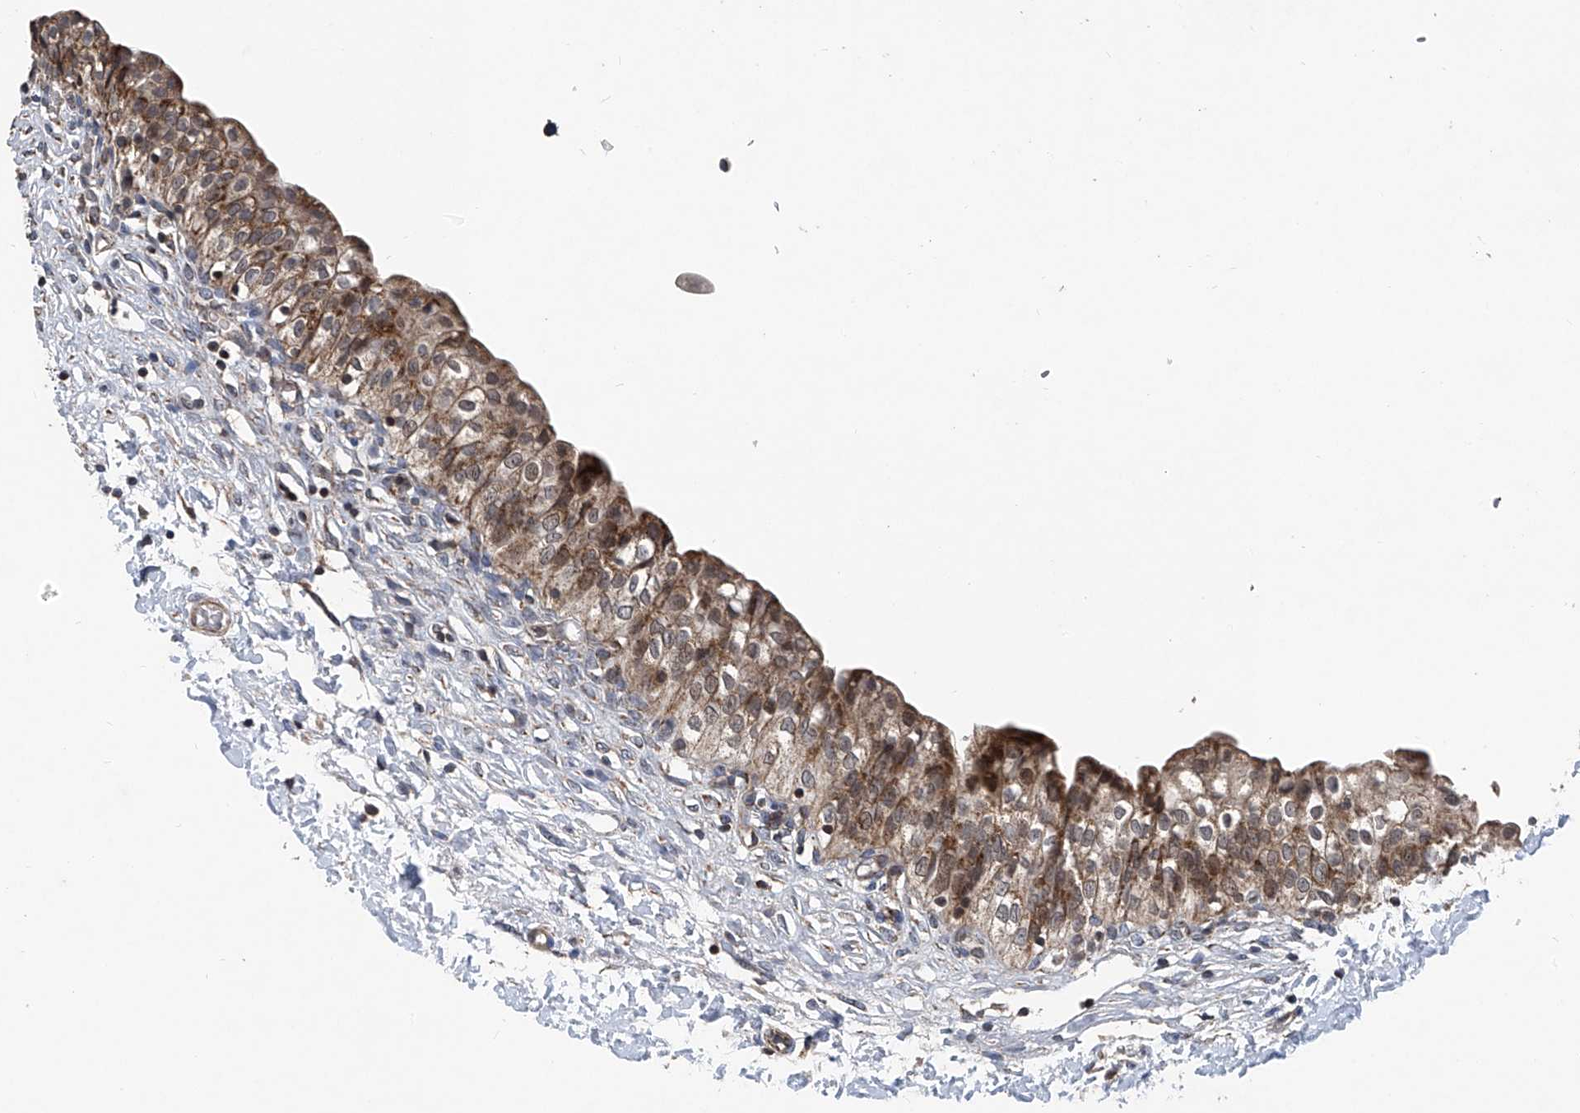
{"staining": {"intensity": "moderate", "quantity": ">75%", "location": "cytoplasmic/membranous"}, "tissue": "urinary bladder", "cell_type": "Urothelial cells", "image_type": "normal", "snomed": [{"axis": "morphology", "description": "Normal tissue, NOS"}, {"axis": "topography", "description": "Urinary bladder"}], "caption": "Protein staining of unremarkable urinary bladder displays moderate cytoplasmic/membranous expression in about >75% of urothelial cells.", "gene": "BCKDHB", "patient": {"sex": "male", "age": 55}}